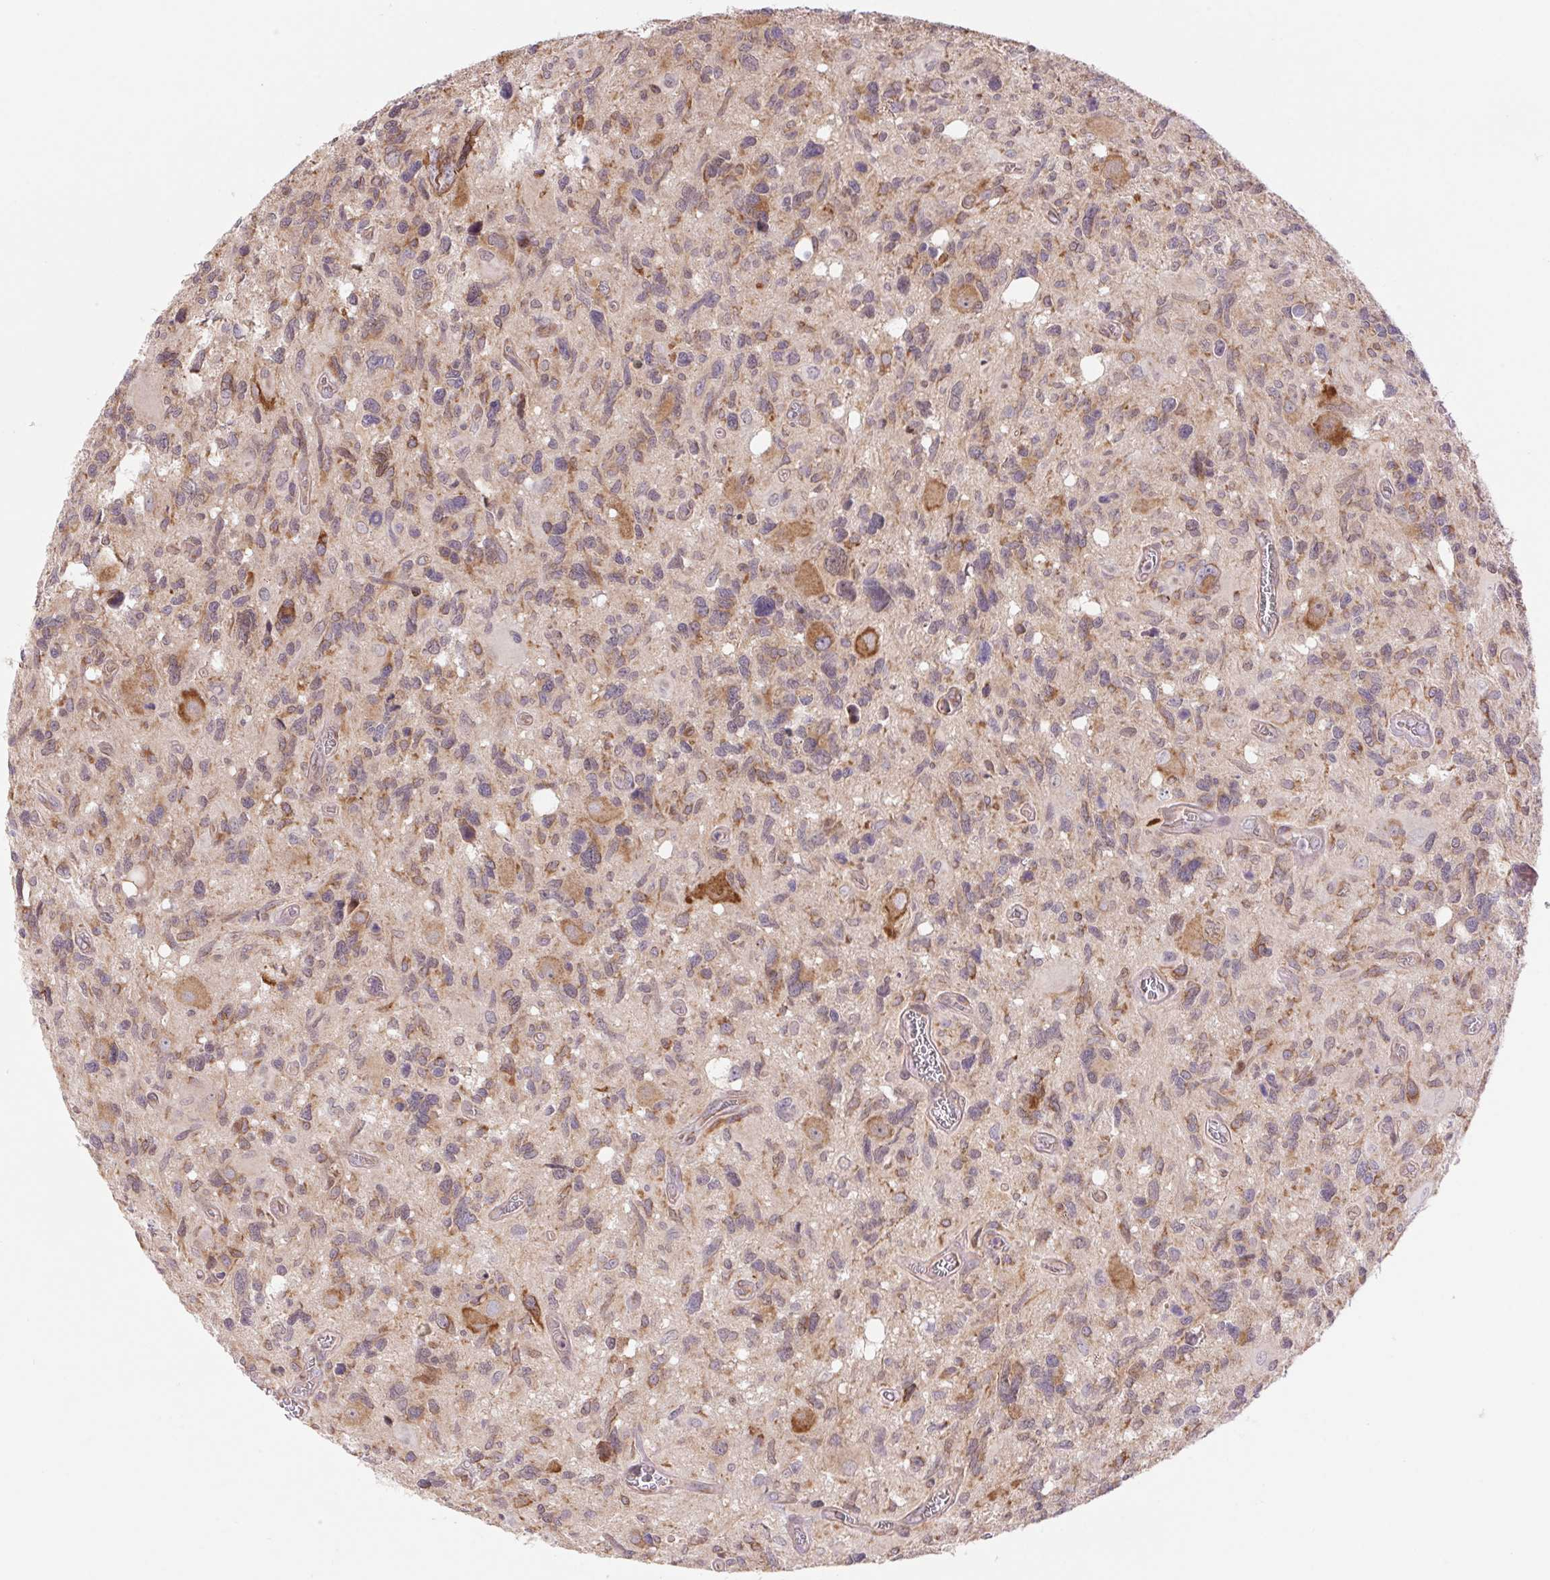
{"staining": {"intensity": "weak", "quantity": "25%-75%", "location": "cytoplasmic/membranous,nuclear"}, "tissue": "glioma", "cell_type": "Tumor cells", "image_type": "cancer", "snomed": [{"axis": "morphology", "description": "Glioma, malignant, High grade"}, {"axis": "topography", "description": "Brain"}], "caption": "Human glioma stained for a protein (brown) demonstrates weak cytoplasmic/membranous and nuclear positive positivity in approximately 25%-75% of tumor cells.", "gene": "KLHL20", "patient": {"sex": "male", "age": 49}}